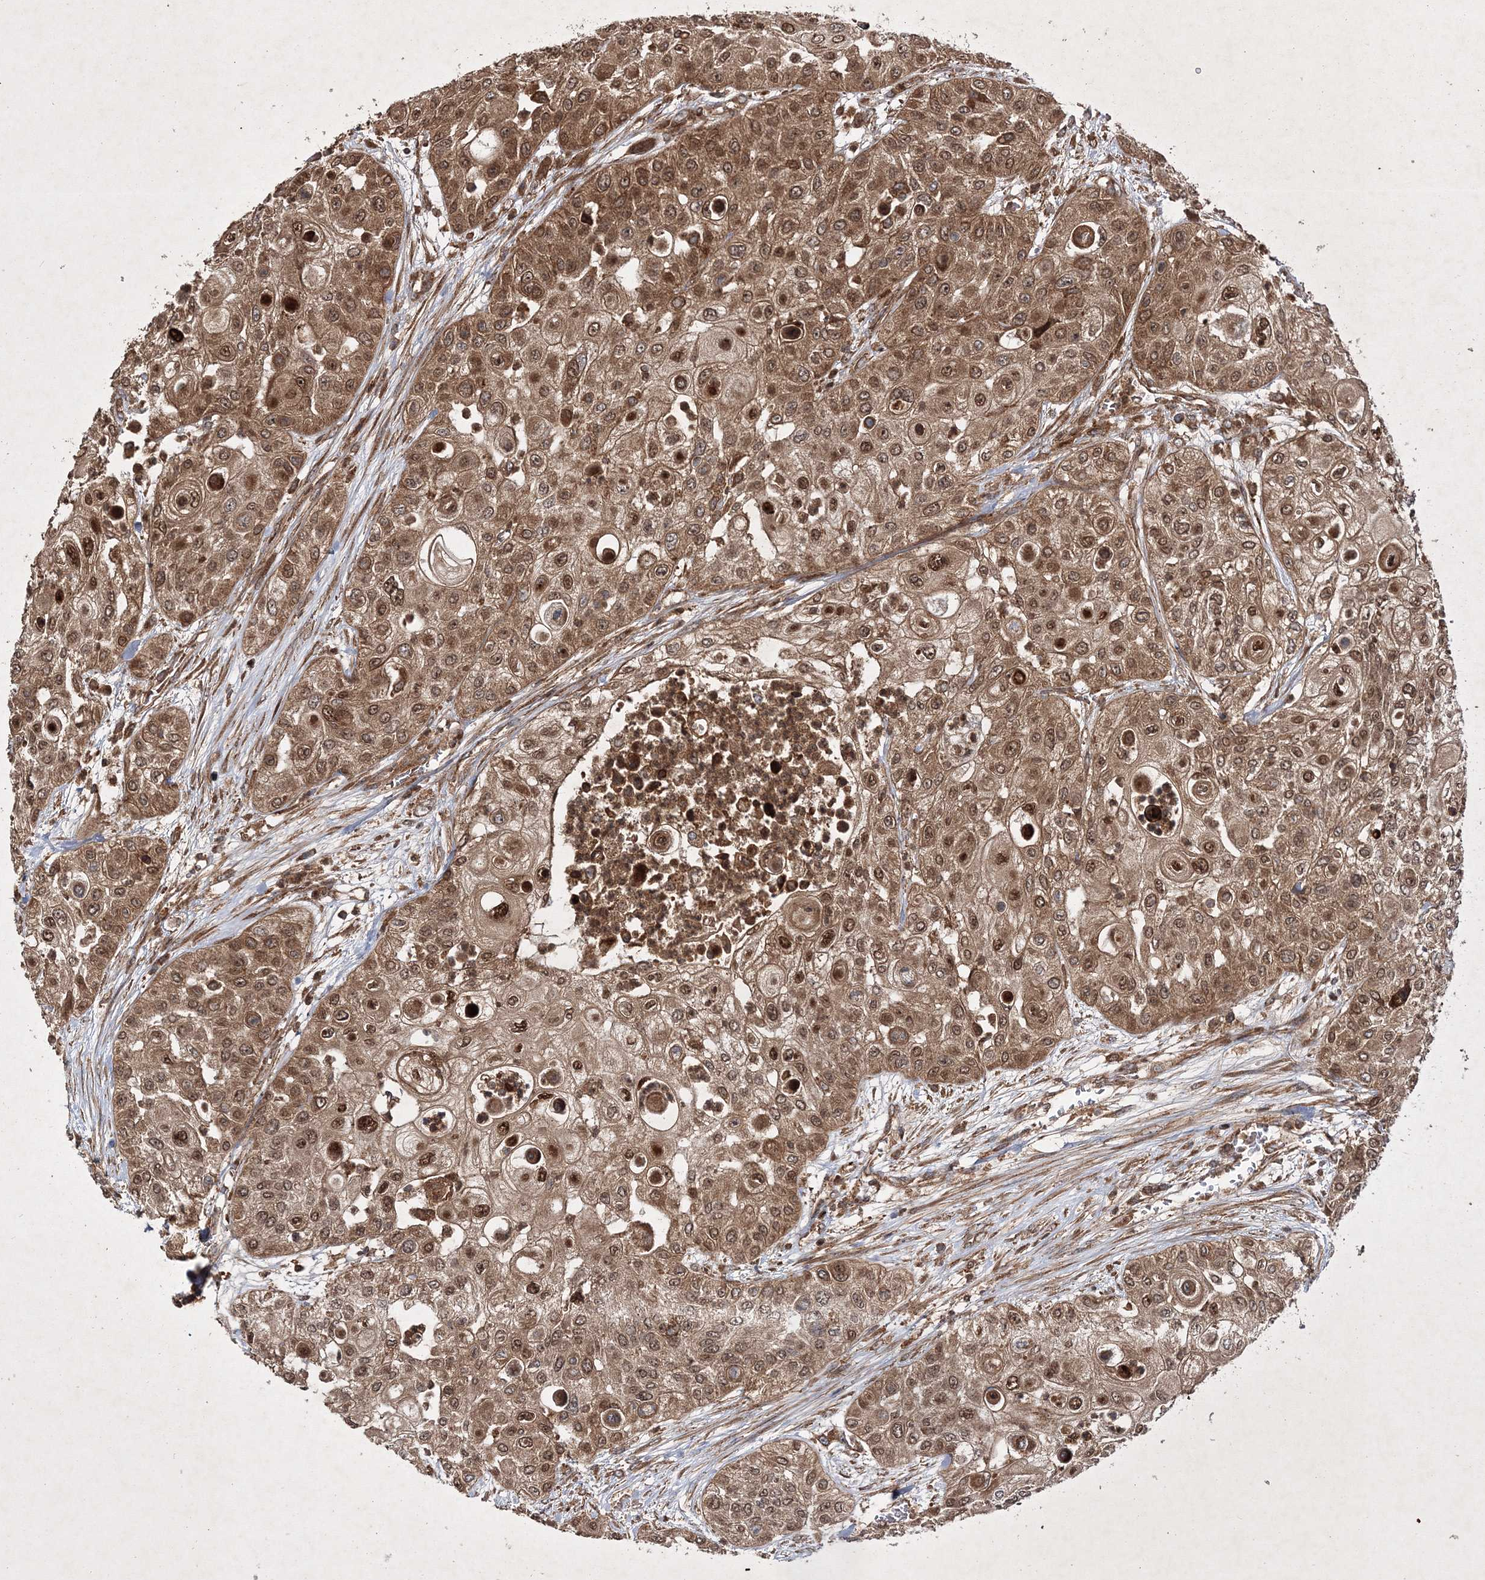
{"staining": {"intensity": "moderate", "quantity": ">75%", "location": "cytoplasmic/membranous,nuclear"}, "tissue": "urothelial cancer", "cell_type": "Tumor cells", "image_type": "cancer", "snomed": [{"axis": "morphology", "description": "Urothelial carcinoma, High grade"}, {"axis": "topography", "description": "Urinary bladder"}], "caption": "Moderate cytoplasmic/membranous and nuclear protein expression is seen in about >75% of tumor cells in urothelial cancer.", "gene": "DNAJC13", "patient": {"sex": "female", "age": 79}}